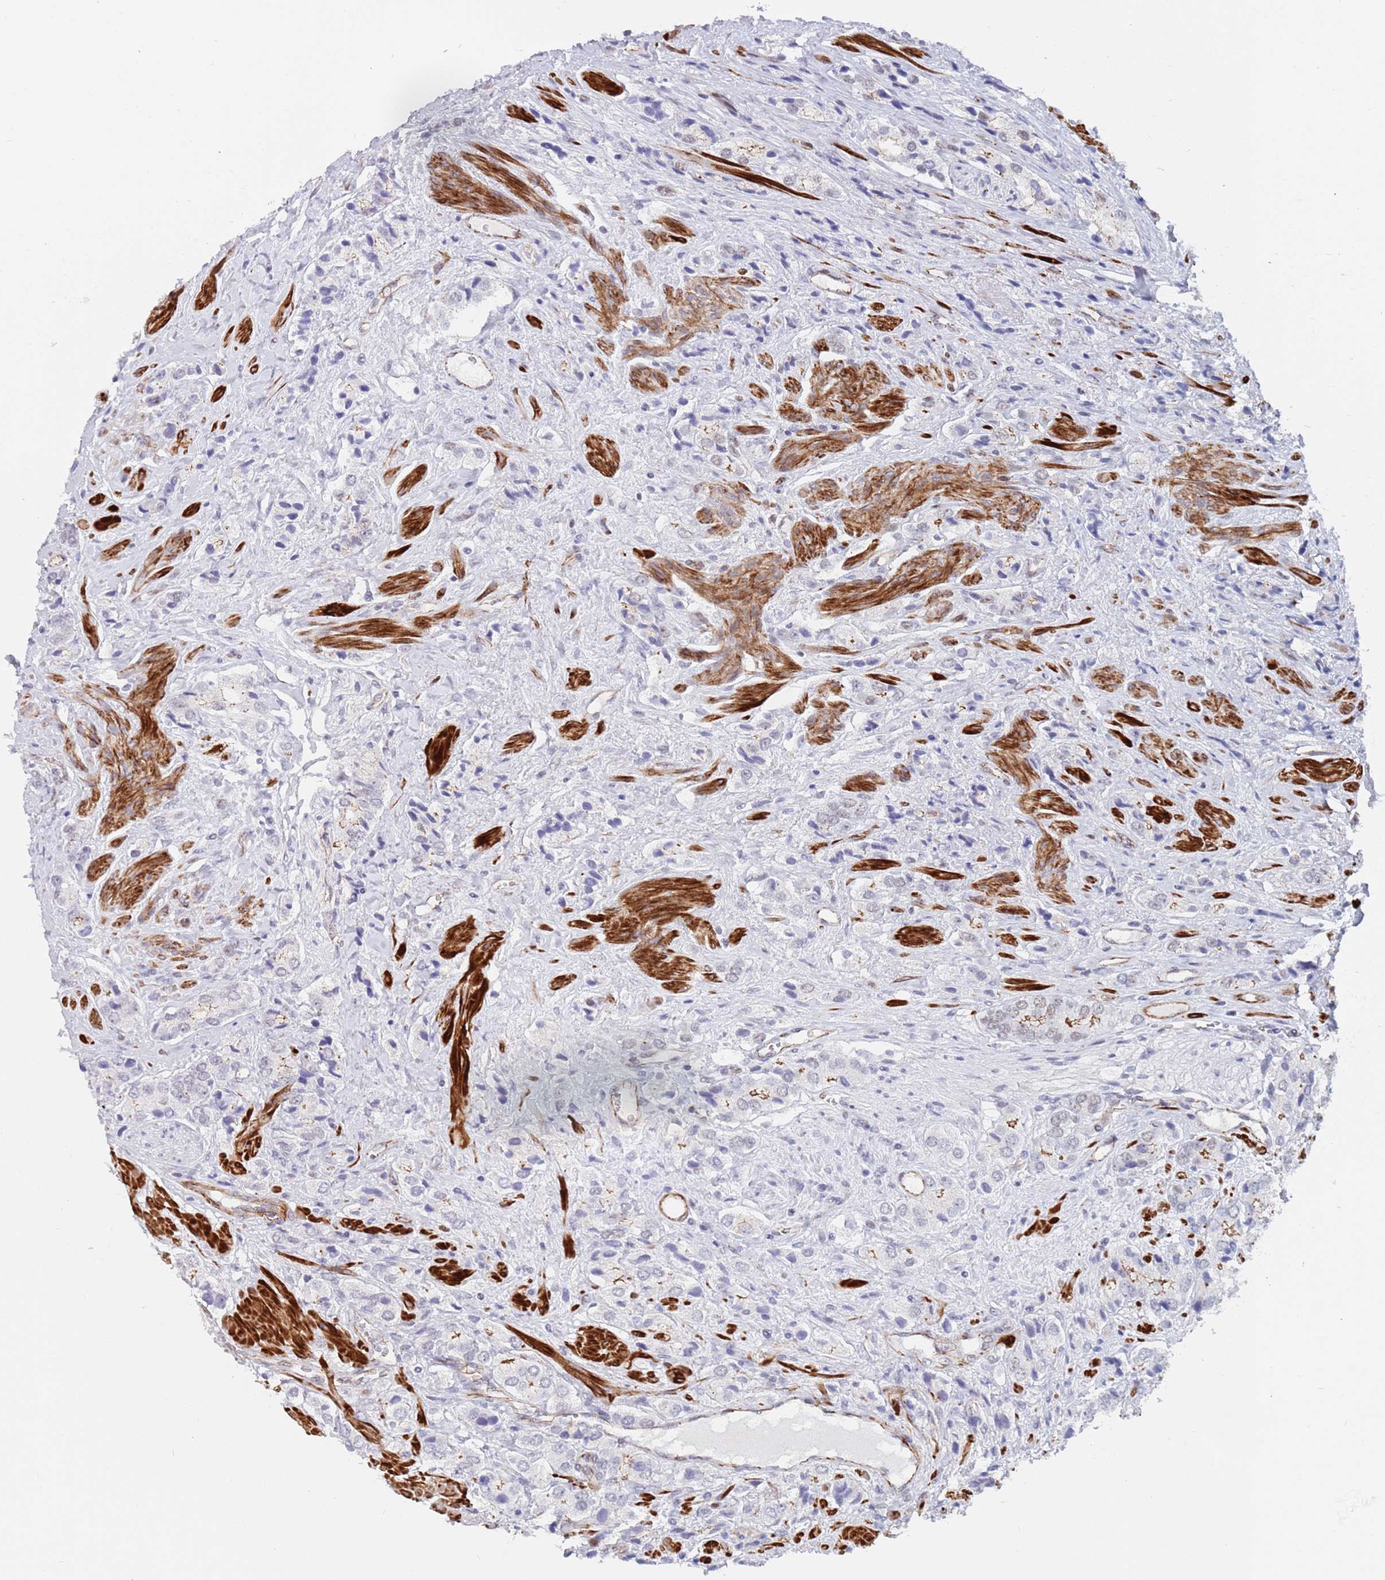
{"staining": {"intensity": "negative", "quantity": "none", "location": "none"}, "tissue": "prostate cancer", "cell_type": "Tumor cells", "image_type": "cancer", "snomed": [{"axis": "morphology", "description": "Adenocarcinoma, High grade"}, {"axis": "topography", "description": "Prostate and seminal vesicle, NOS"}], "caption": "Immunohistochemistry (IHC) histopathology image of prostate cancer (adenocarcinoma (high-grade)) stained for a protein (brown), which demonstrates no expression in tumor cells.", "gene": "OR5A2", "patient": {"sex": "male", "age": 64}}